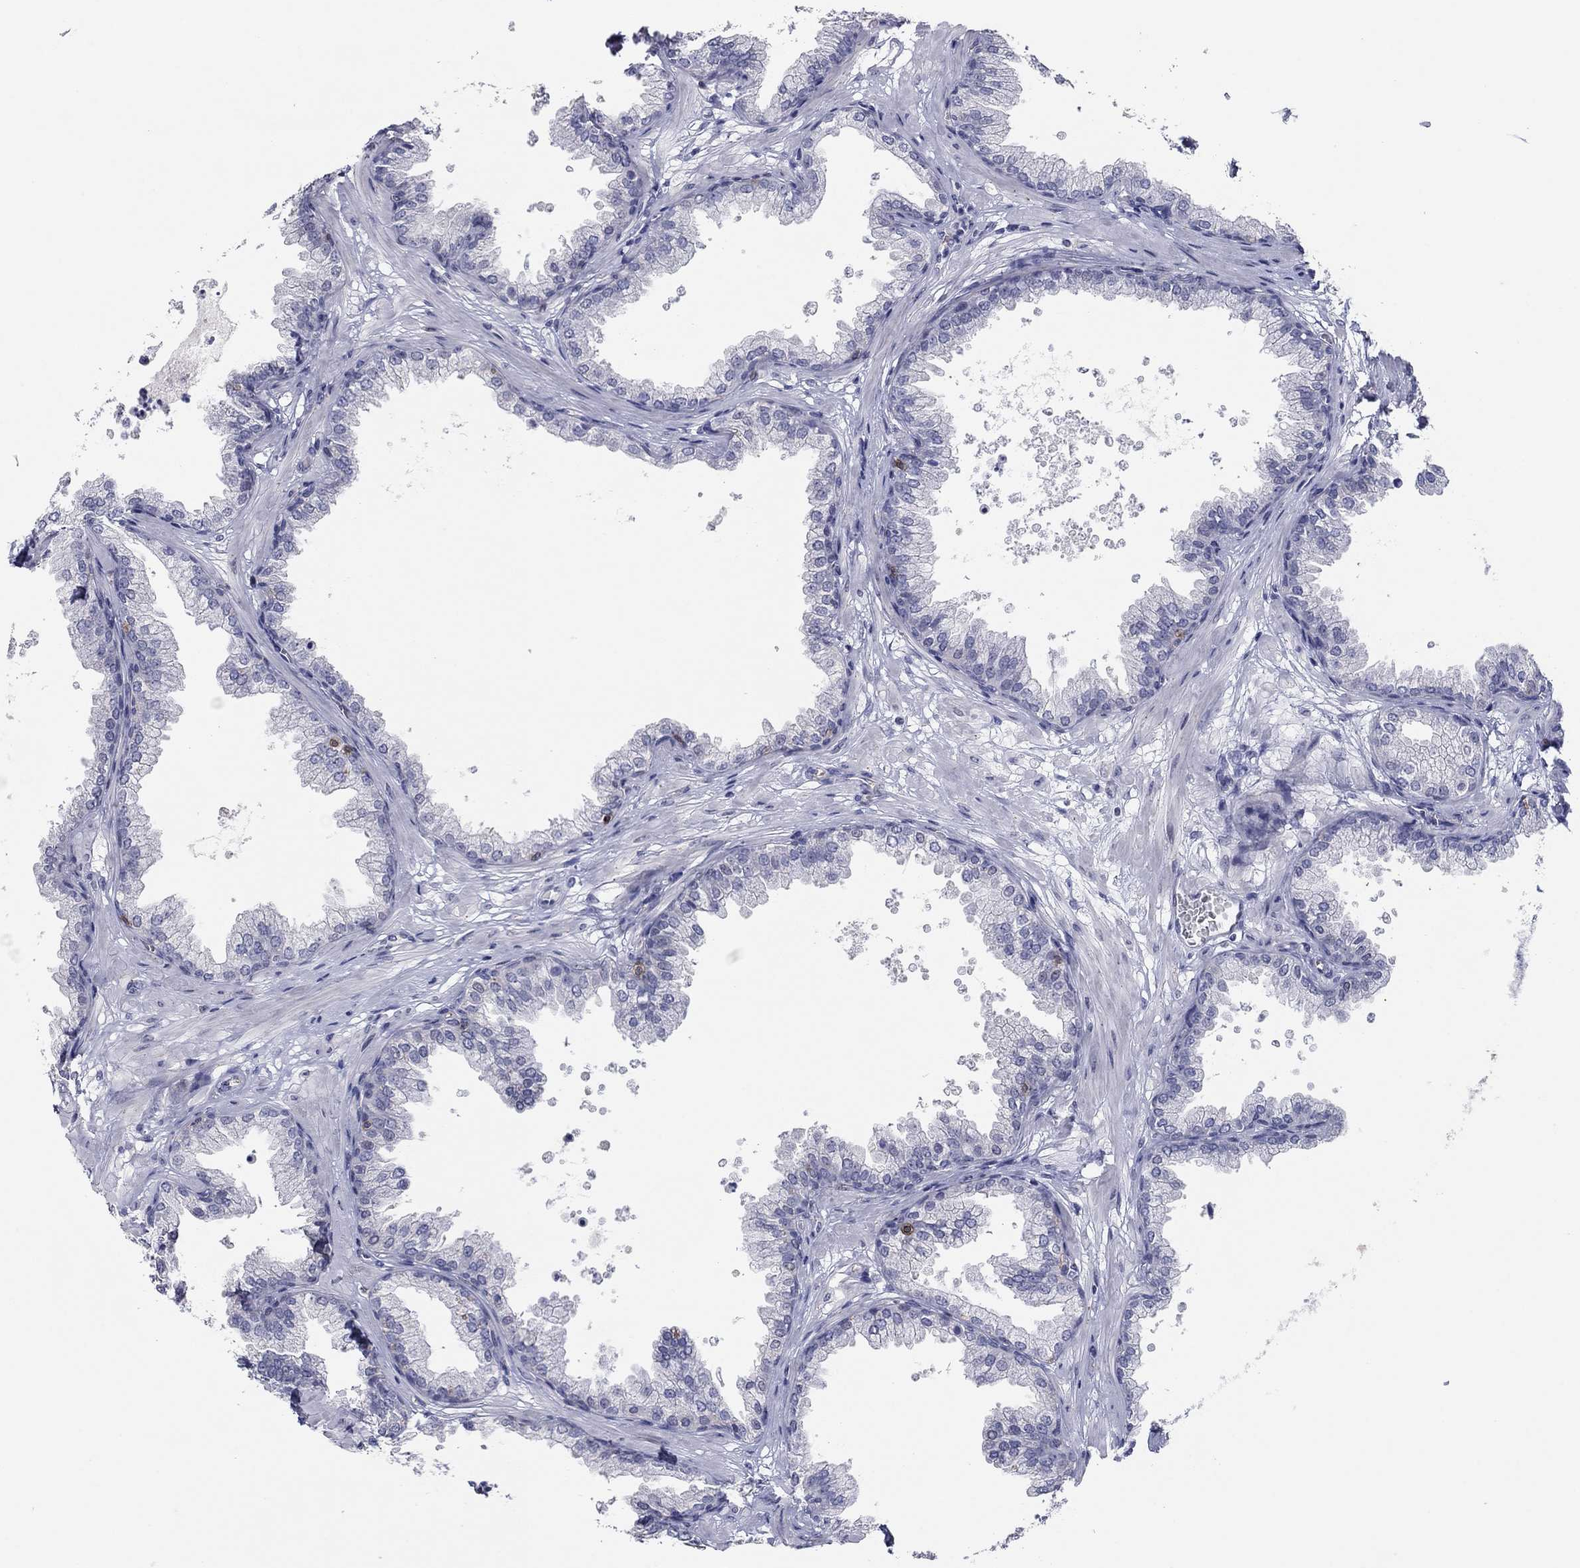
{"staining": {"intensity": "negative", "quantity": "none", "location": "none"}, "tissue": "prostate", "cell_type": "Glandular cells", "image_type": "normal", "snomed": [{"axis": "morphology", "description": "Normal tissue, NOS"}, {"axis": "topography", "description": "Prostate"}], "caption": "IHC image of normal prostate stained for a protein (brown), which exhibits no expression in glandular cells.", "gene": "ITGAE", "patient": {"sex": "male", "age": 37}}